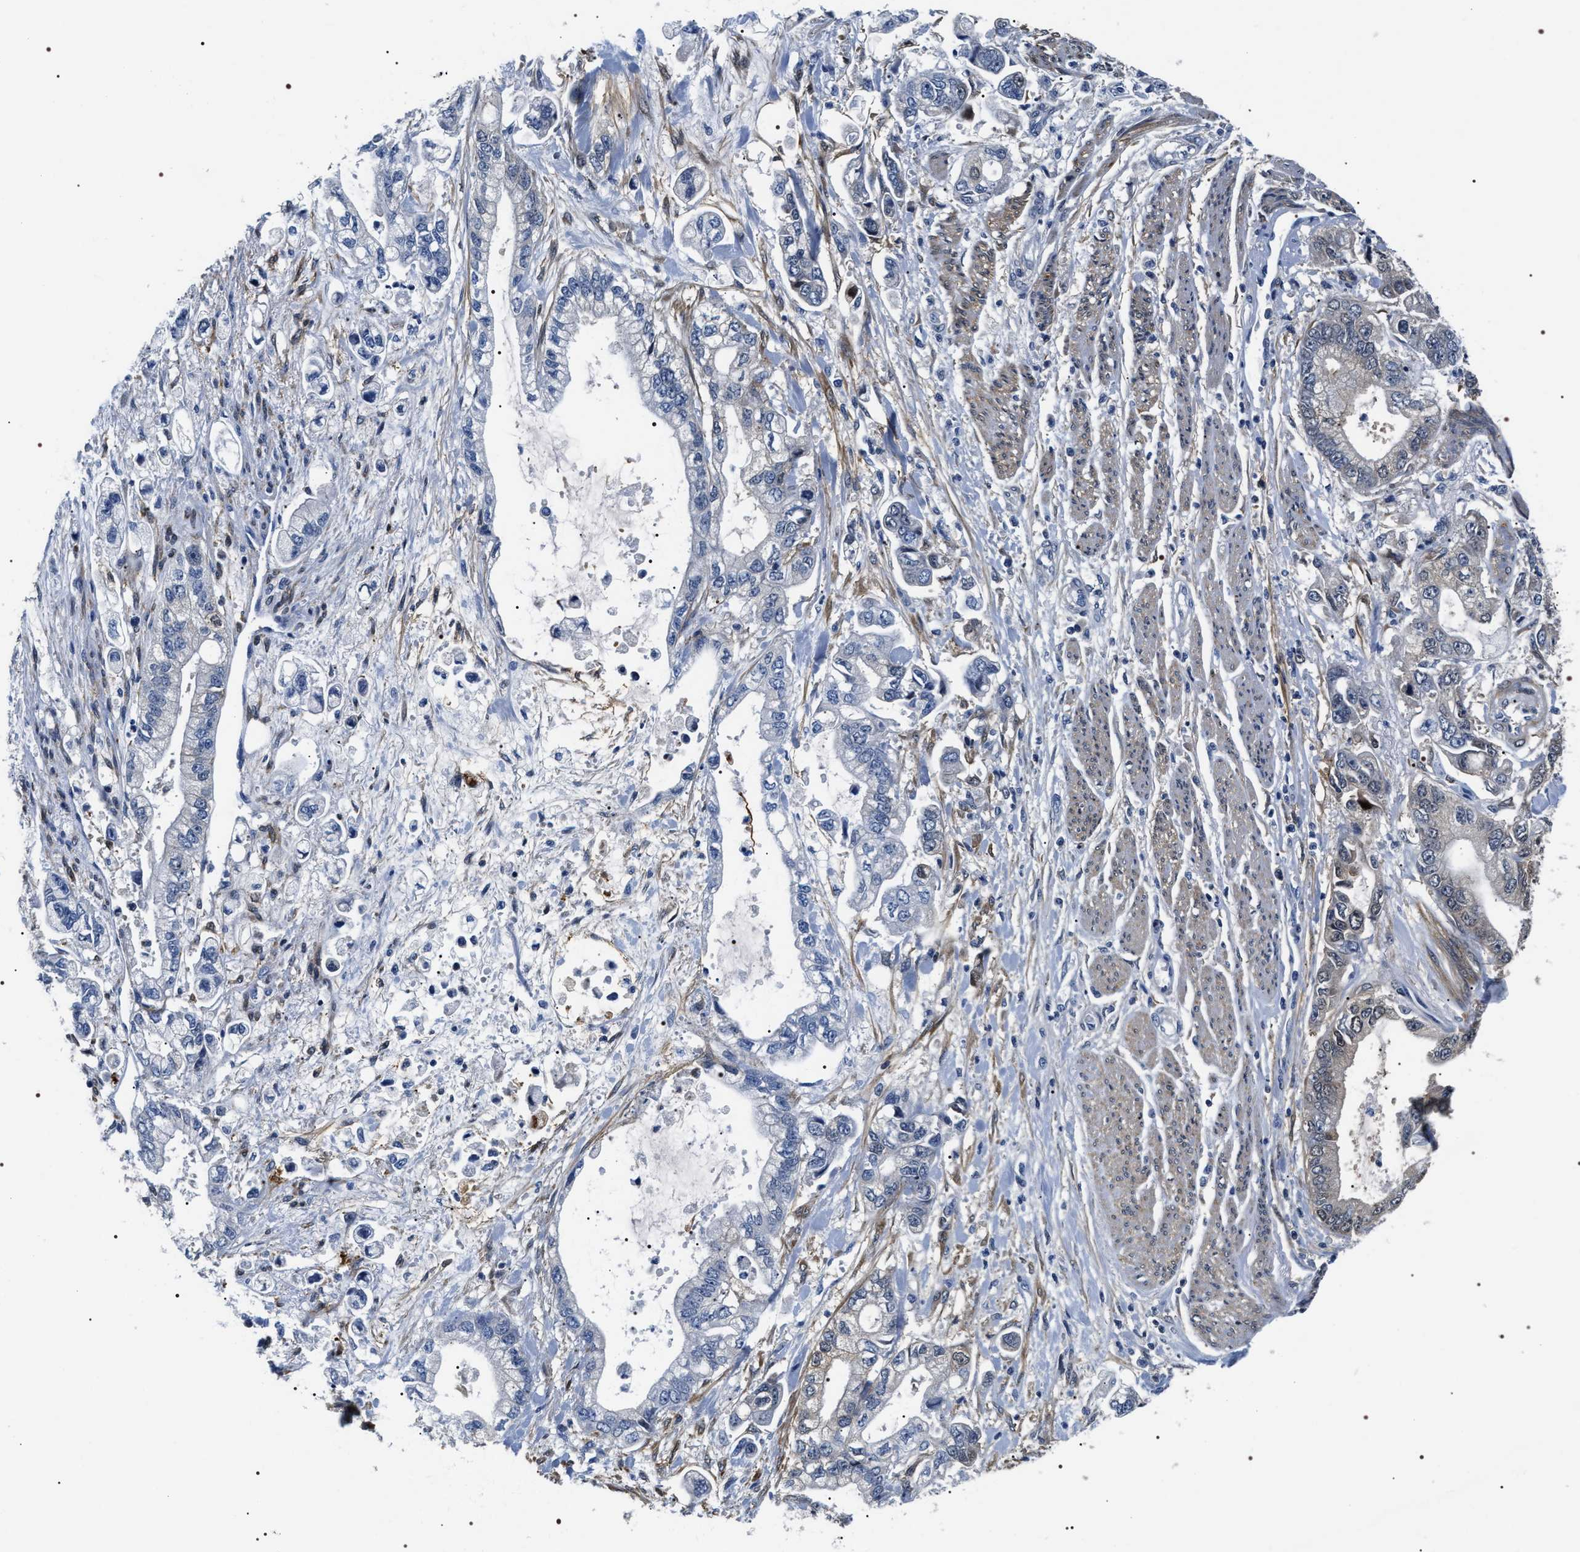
{"staining": {"intensity": "negative", "quantity": "none", "location": "none"}, "tissue": "stomach cancer", "cell_type": "Tumor cells", "image_type": "cancer", "snomed": [{"axis": "morphology", "description": "Normal tissue, NOS"}, {"axis": "morphology", "description": "Adenocarcinoma, NOS"}, {"axis": "topography", "description": "Stomach"}], "caption": "High magnification brightfield microscopy of stomach cancer stained with DAB (brown) and counterstained with hematoxylin (blue): tumor cells show no significant expression.", "gene": "BAG2", "patient": {"sex": "male", "age": 62}}